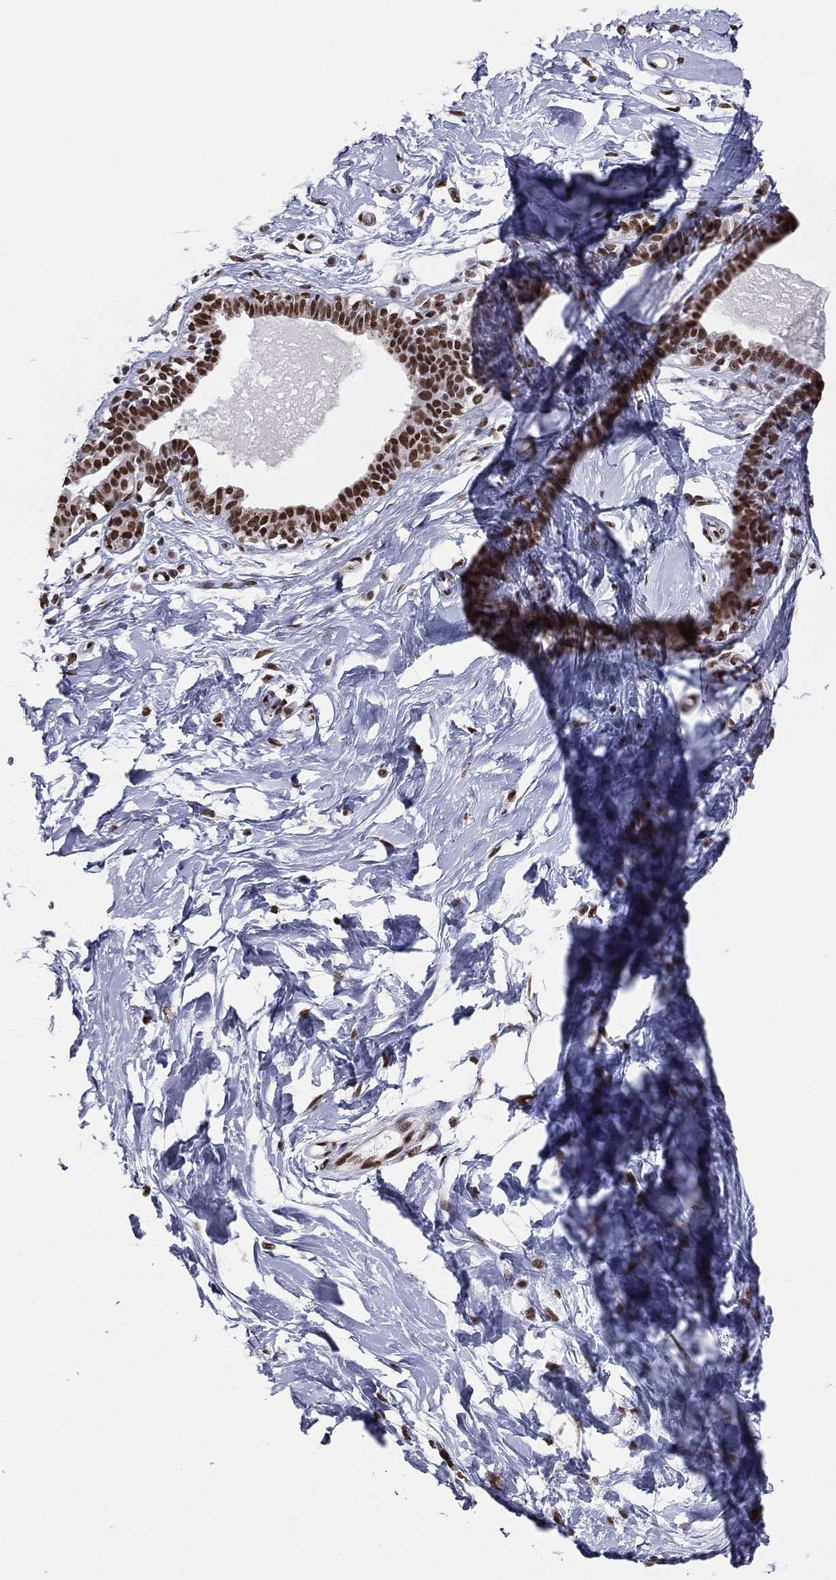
{"staining": {"intensity": "negative", "quantity": "none", "location": "none"}, "tissue": "breast", "cell_type": "Adipocytes", "image_type": "normal", "snomed": [{"axis": "morphology", "description": "Normal tissue, NOS"}, {"axis": "topography", "description": "Breast"}], "caption": "Immunohistochemistry image of unremarkable breast: human breast stained with DAB (3,3'-diaminobenzidine) shows no significant protein staining in adipocytes.", "gene": "ZNF7", "patient": {"sex": "female", "age": 37}}